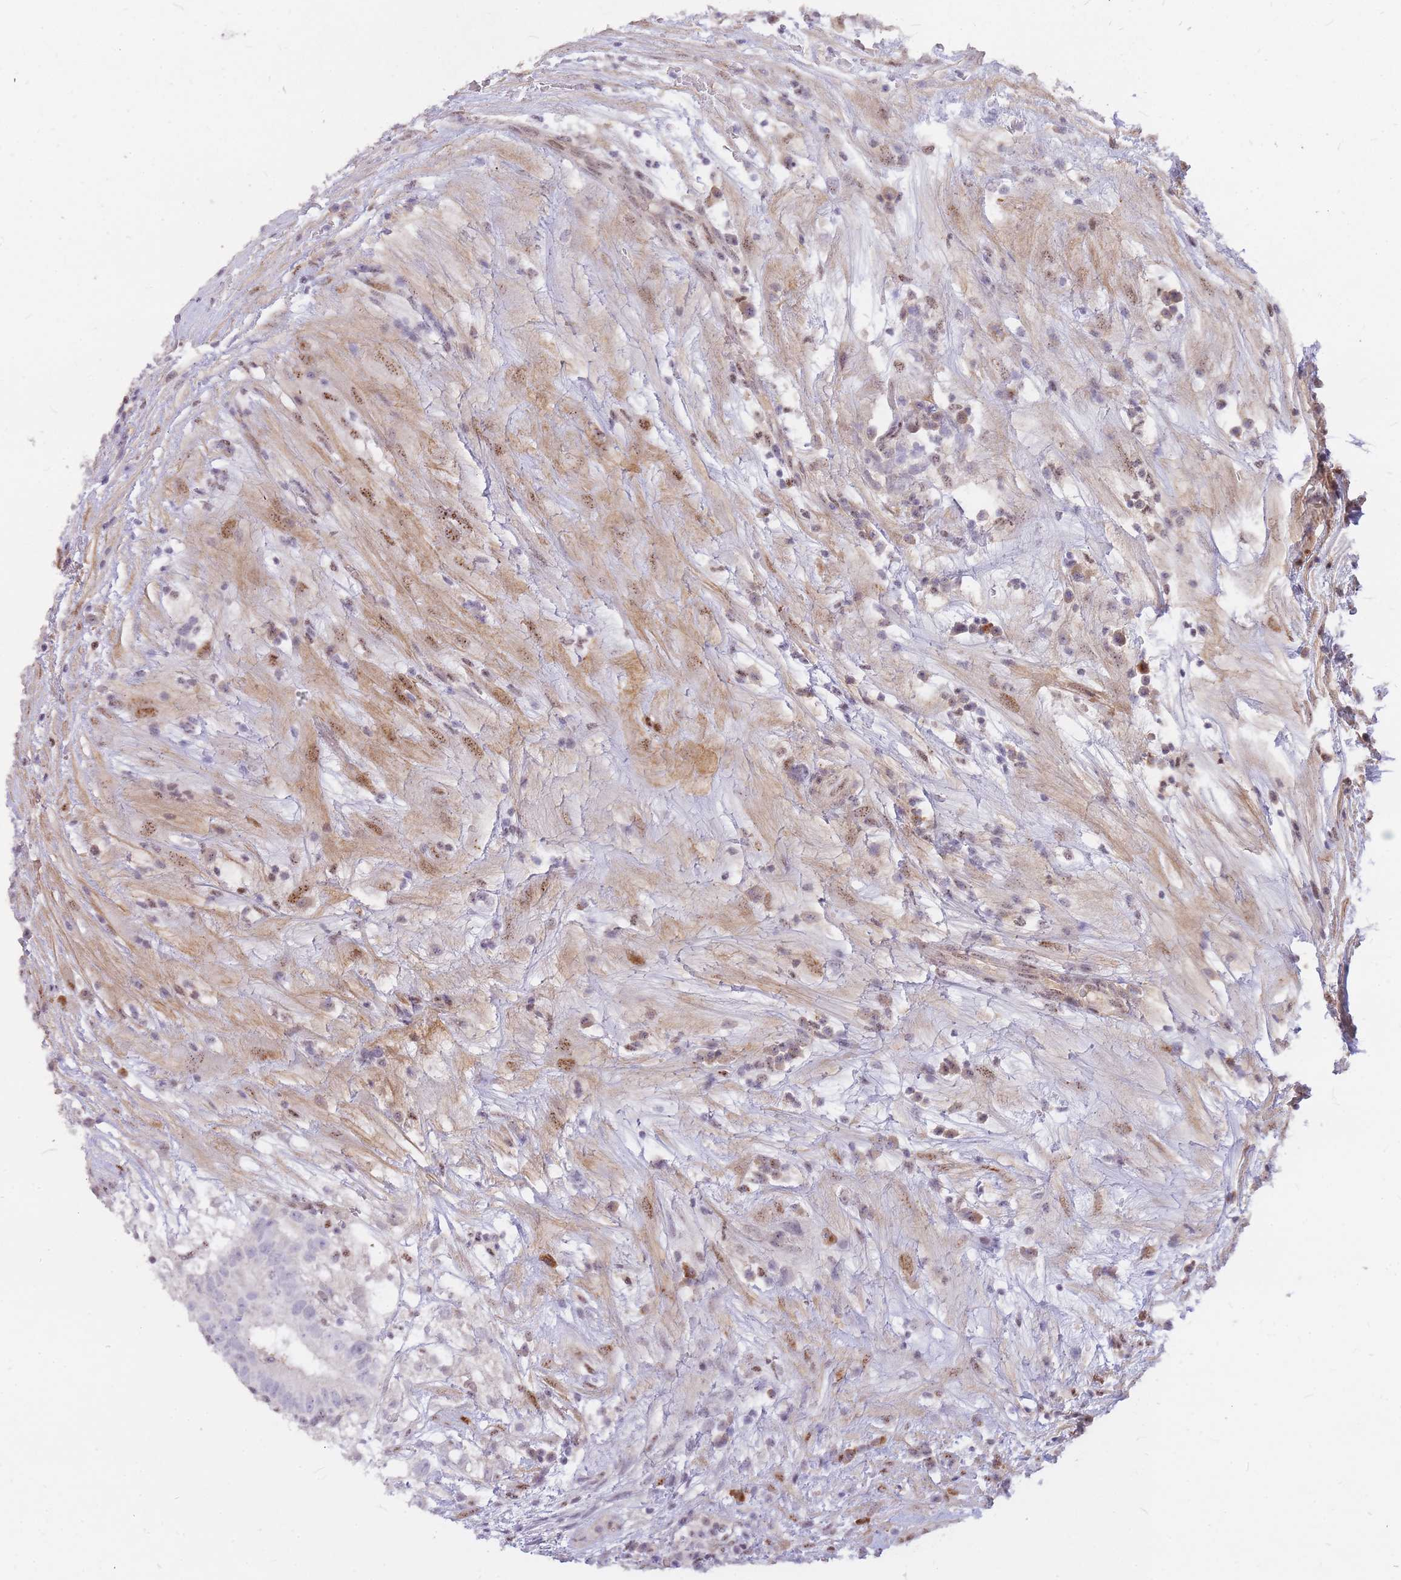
{"staining": {"intensity": "negative", "quantity": "none", "location": "none"}, "tissue": "testis cancer", "cell_type": "Tumor cells", "image_type": "cancer", "snomed": [{"axis": "morphology", "description": "Normal tissue, NOS"}, {"axis": "morphology", "description": "Carcinoma, Embryonal, NOS"}, {"axis": "topography", "description": "Testis"}], "caption": "Human embryonal carcinoma (testis) stained for a protein using immunohistochemistry demonstrates no positivity in tumor cells.", "gene": "TLE2", "patient": {"sex": "male", "age": 32}}